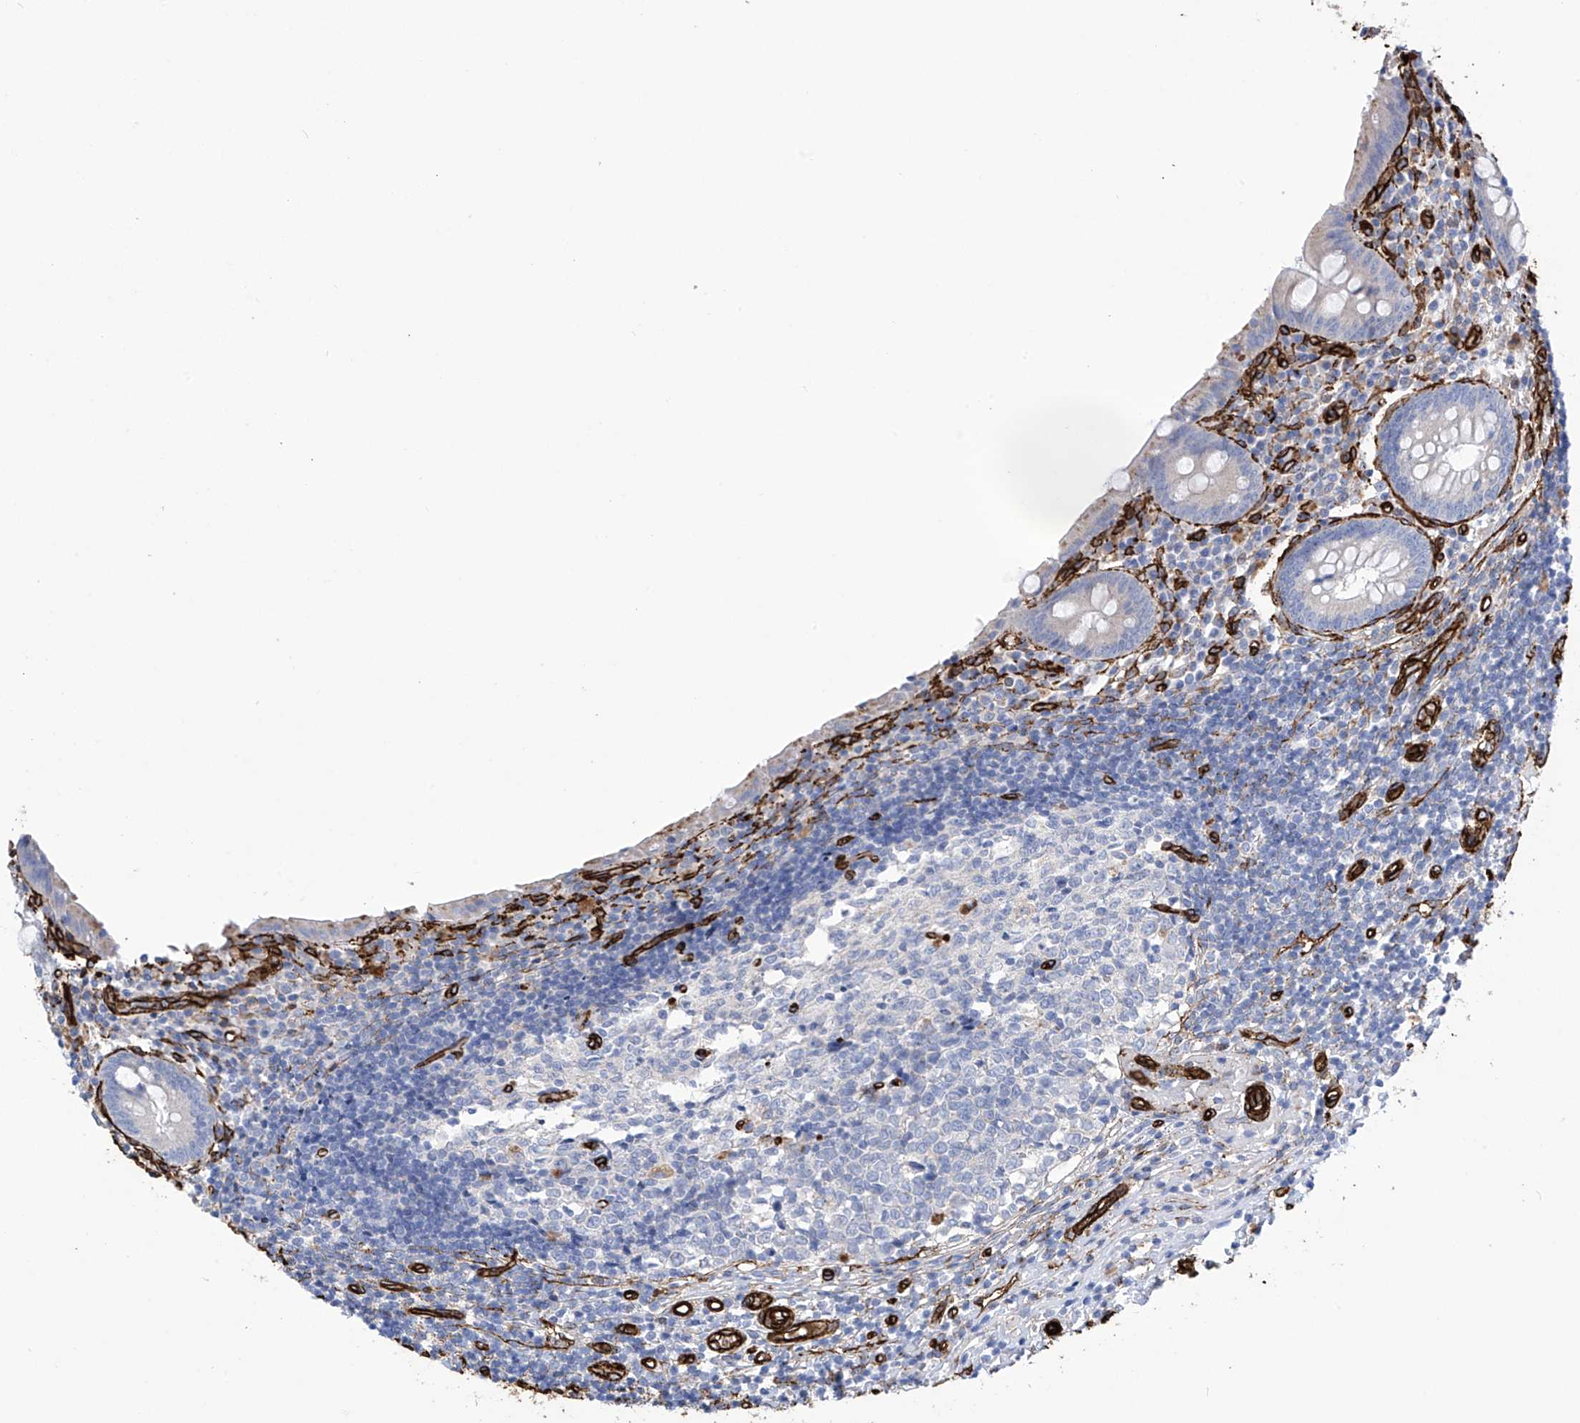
{"staining": {"intensity": "negative", "quantity": "none", "location": "none"}, "tissue": "appendix", "cell_type": "Glandular cells", "image_type": "normal", "snomed": [{"axis": "morphology", "description": "Normal tissue, NOS"}, {"axis": "topography", "description": "Appendix"}], "caption": "This is an immunohistochemistry (IHC) histopathology image of normal human appendix. There is no positivity in glandular cells.", "gene": "UBTD1", "patient": {"sex": "female", "age": 17}}